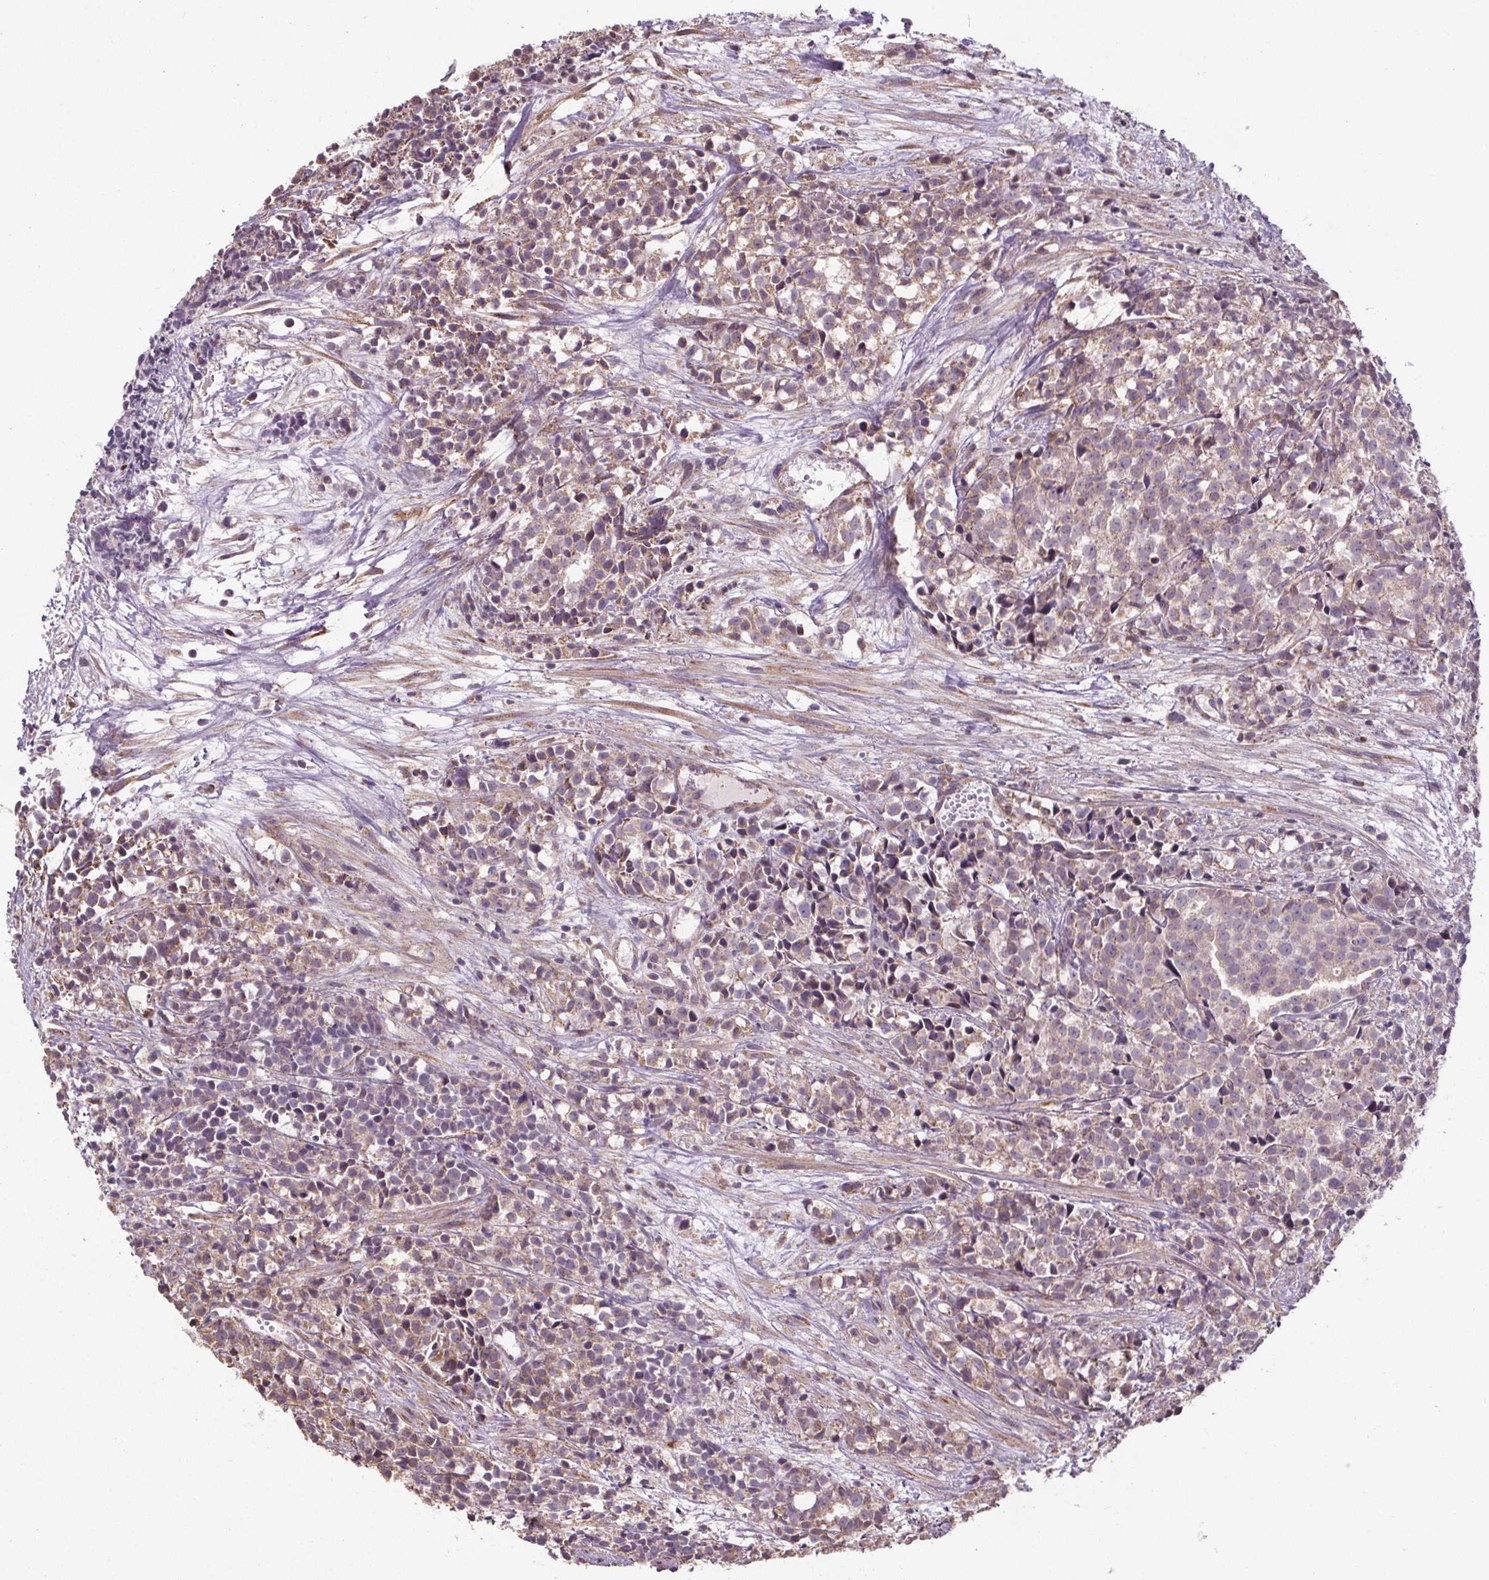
{"staining": {"intensity": "weak", "quantity": ">75%", "location": "cytoplasmic/membranous"}, "tissue": "prostate cancer", "cell_type": "Tumor cells", "image_type": "cancer", "snomed": [{"axis": "morphology", "description": "Adenocarcinoma, High grade"}, {"axis": "topography", "description": "Prostate"}], "caption": "This histopathology image reveals IHC staining of human high-grade adenocarcinoma (prostate), with low weak cytoplasmic/membranous staining in about >75% of tumor cells.", "gene": "ZNF548", "patient": {"sex": "male", "age": 58}}